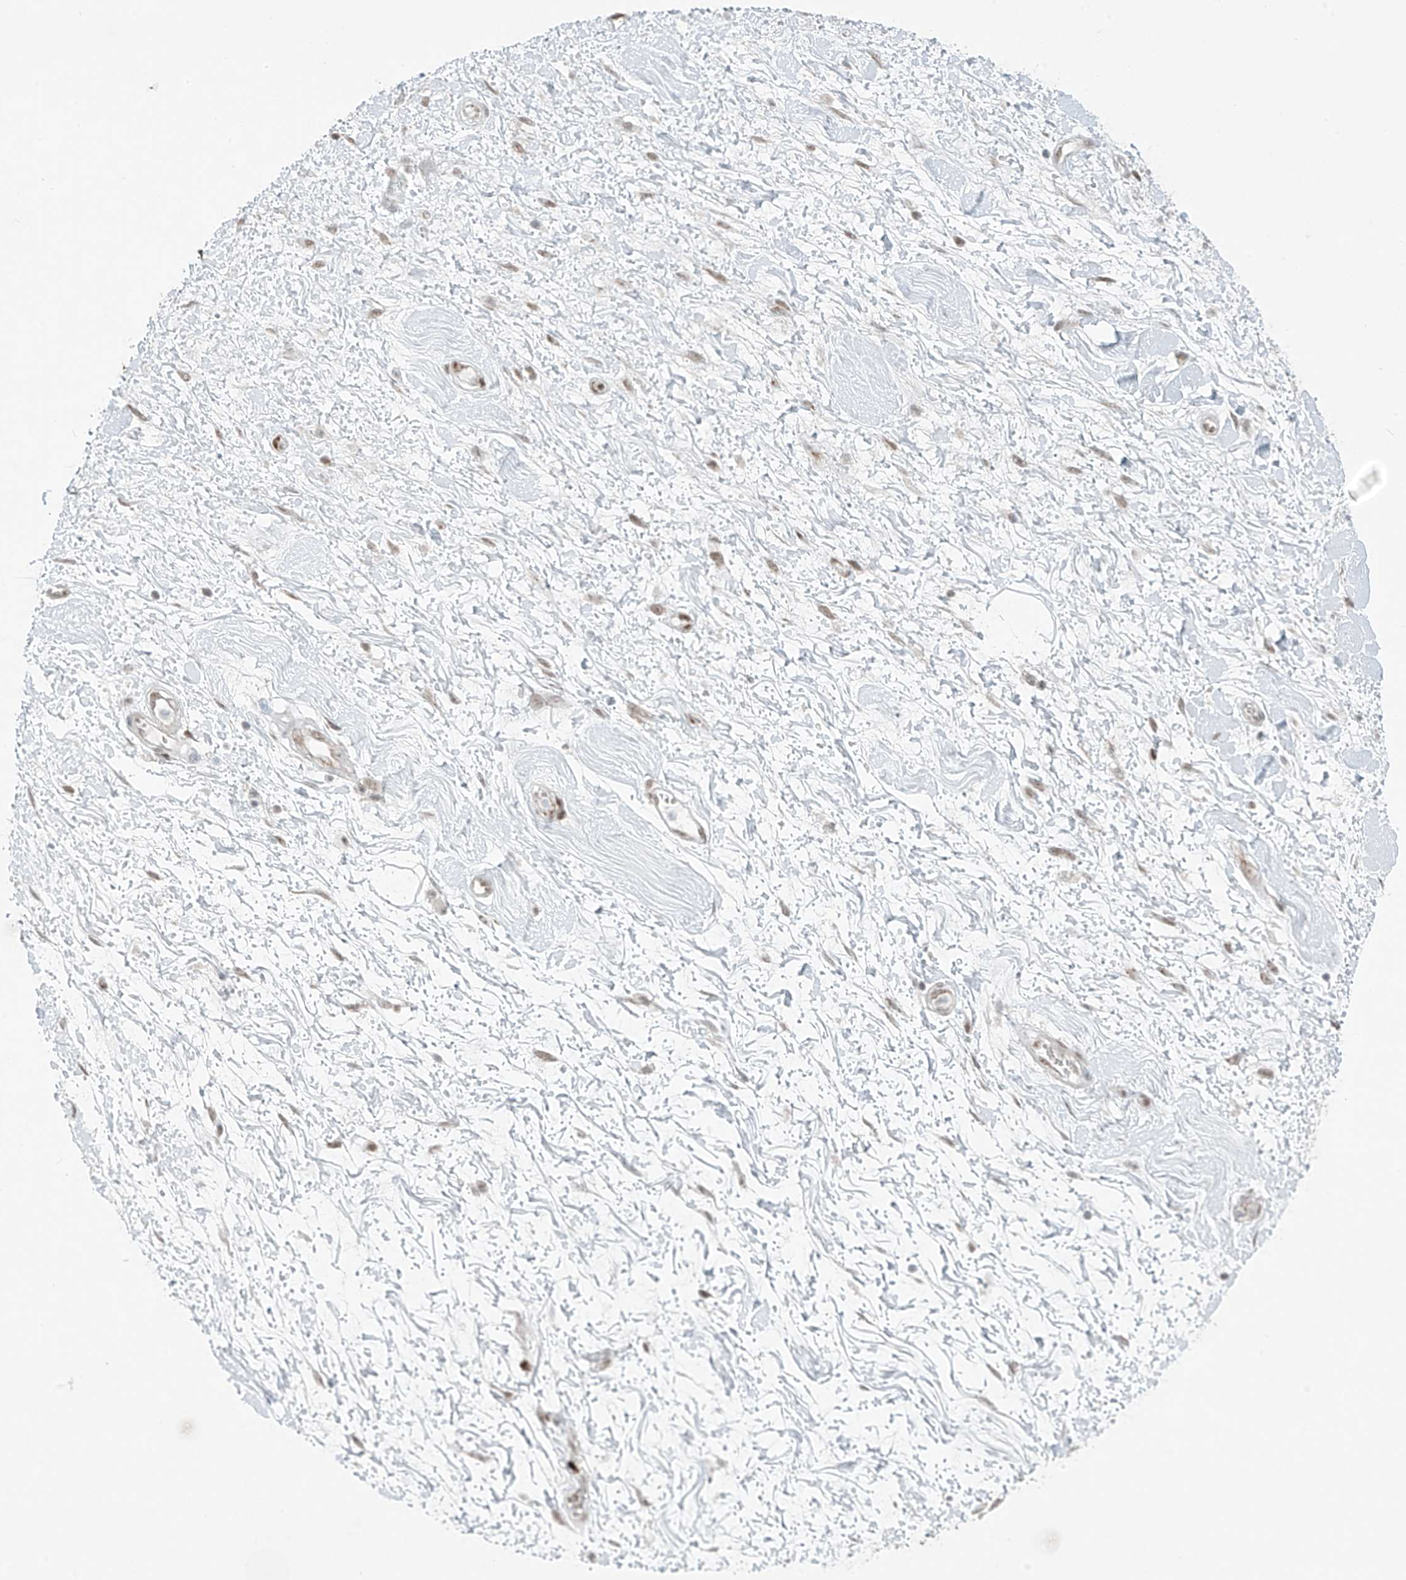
{"staining": {"intensity": "moderate", "quantity": ">75%", "location": "nuclear"}, "tissue": "soft tissue", "cell_type": "Fibroblasts", "image_type": "normal", "snomed": [{"axis": "morphology", "description": "Normal tissue, NOS"}, {"axis": "morphology", "description": "Adenocarcinoma, NOS"}, {"axis": "topography", "description": "Pancreas"}, {"axis": "topography", "description": "Peripheral nerve tissue"}], "caption": "High-magnification brightfield microscopy of benign soft tissue stained with DAB (3,3'-diaminobenzidine) (brown) and counterstained with hematoxylin (blue). fibroblasts exhibit moderate nuclear positivity is identified in approximately>75% of cells.", "gene": "WRNIP1", "patient": {"sex": "male", "age": 59}}